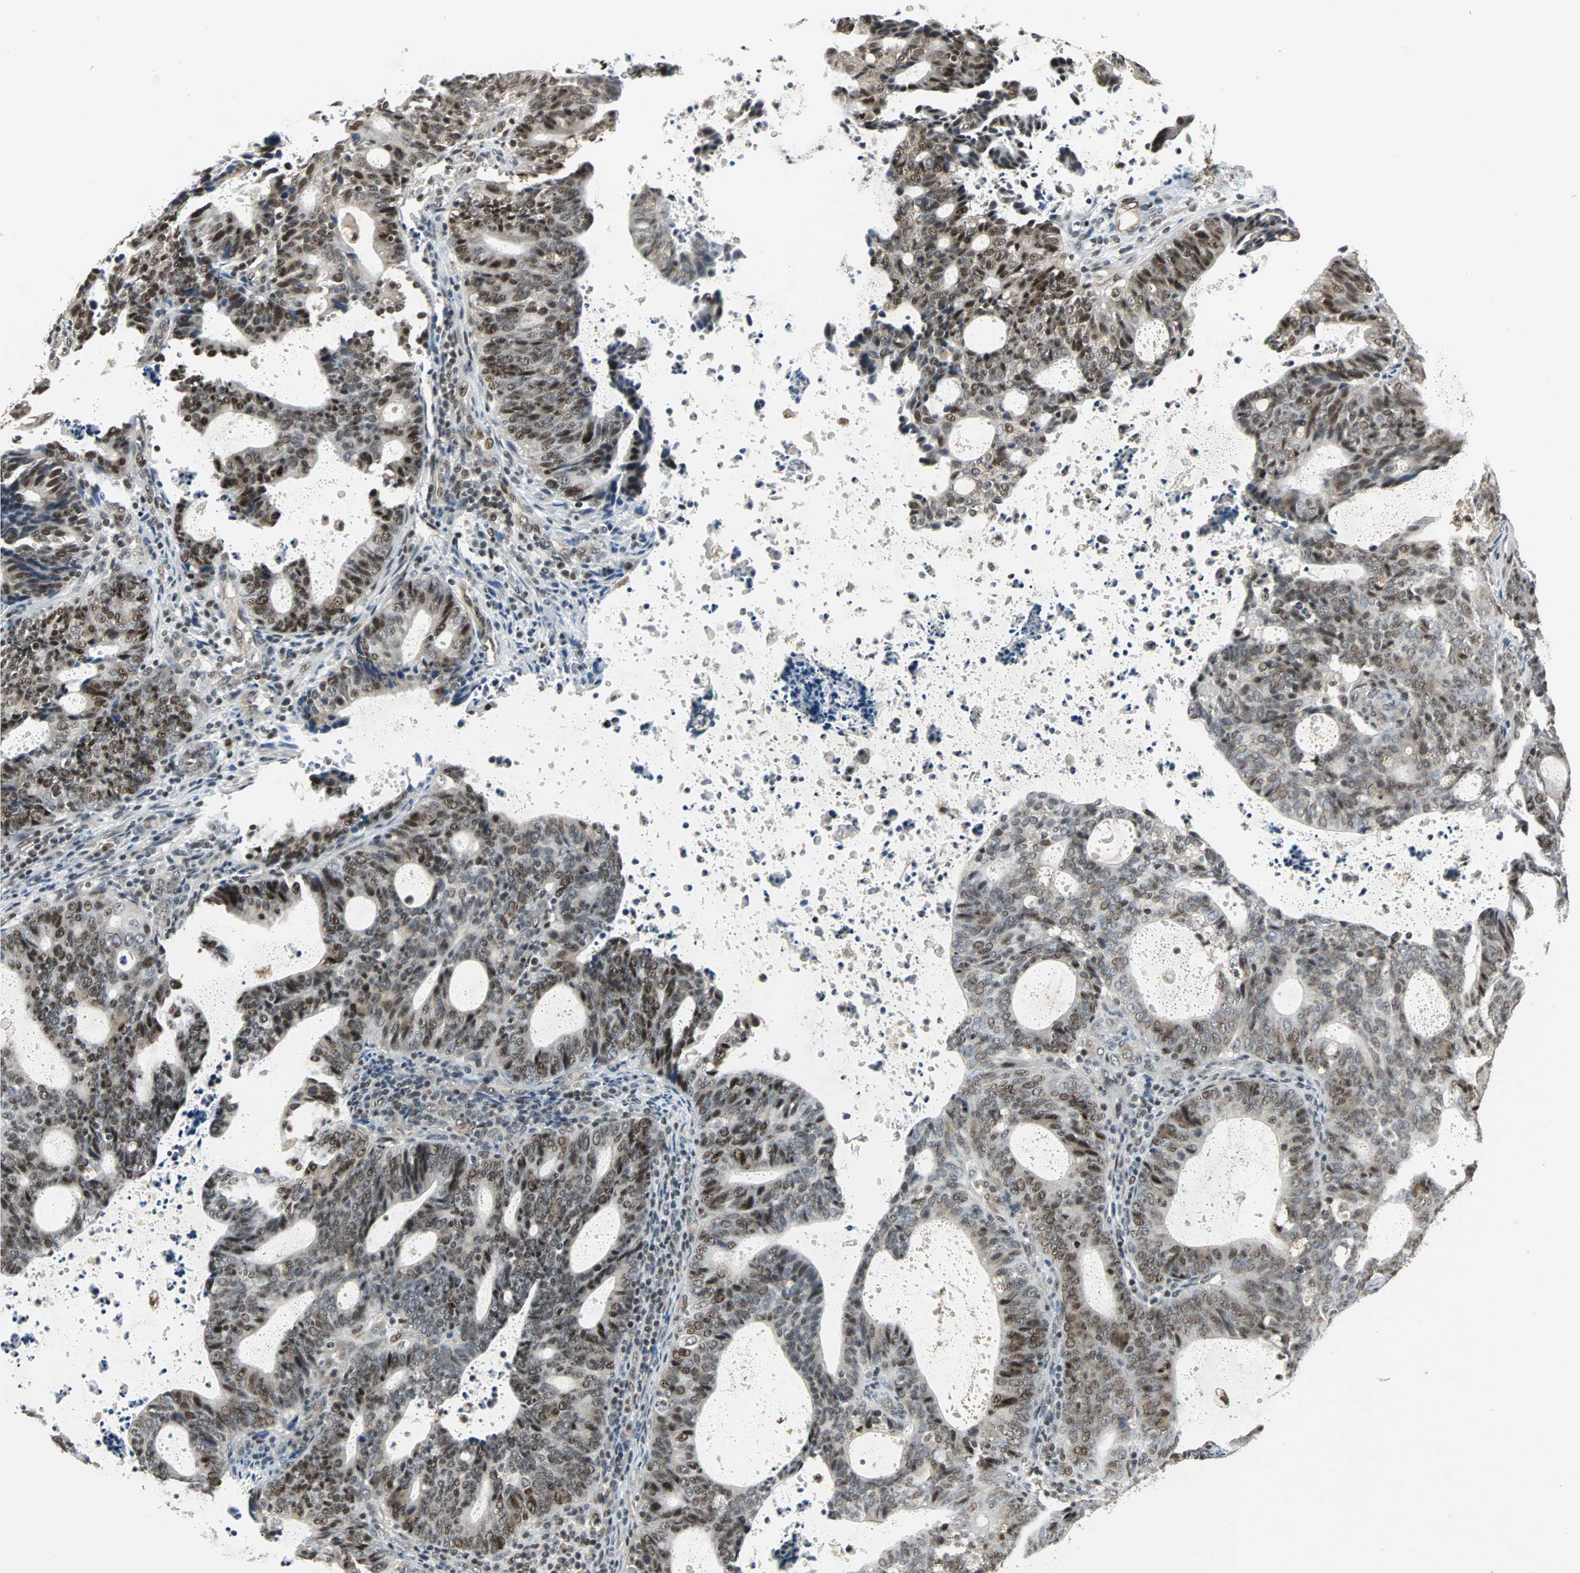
{"staining": {"intensity": "strong", "quantity": ">75%", "location": "nuclear"}, "tissue": "endometrial cancer", "cell_type": "Tumor cells", "image_type": "cancer", "snomed": [{"axis": "morphology", "description": "Adenocarcinoma, NOS"}, {"axis": "topography", "description": "Uterus"}], "caption": "Protein analysis of adenocarcinoma (endometrial) tissue shows strong nuclear positivity in approximately >75% of tumor cells.", "gene": "MED4", "patient": {"sex": "female", "age": 83}}